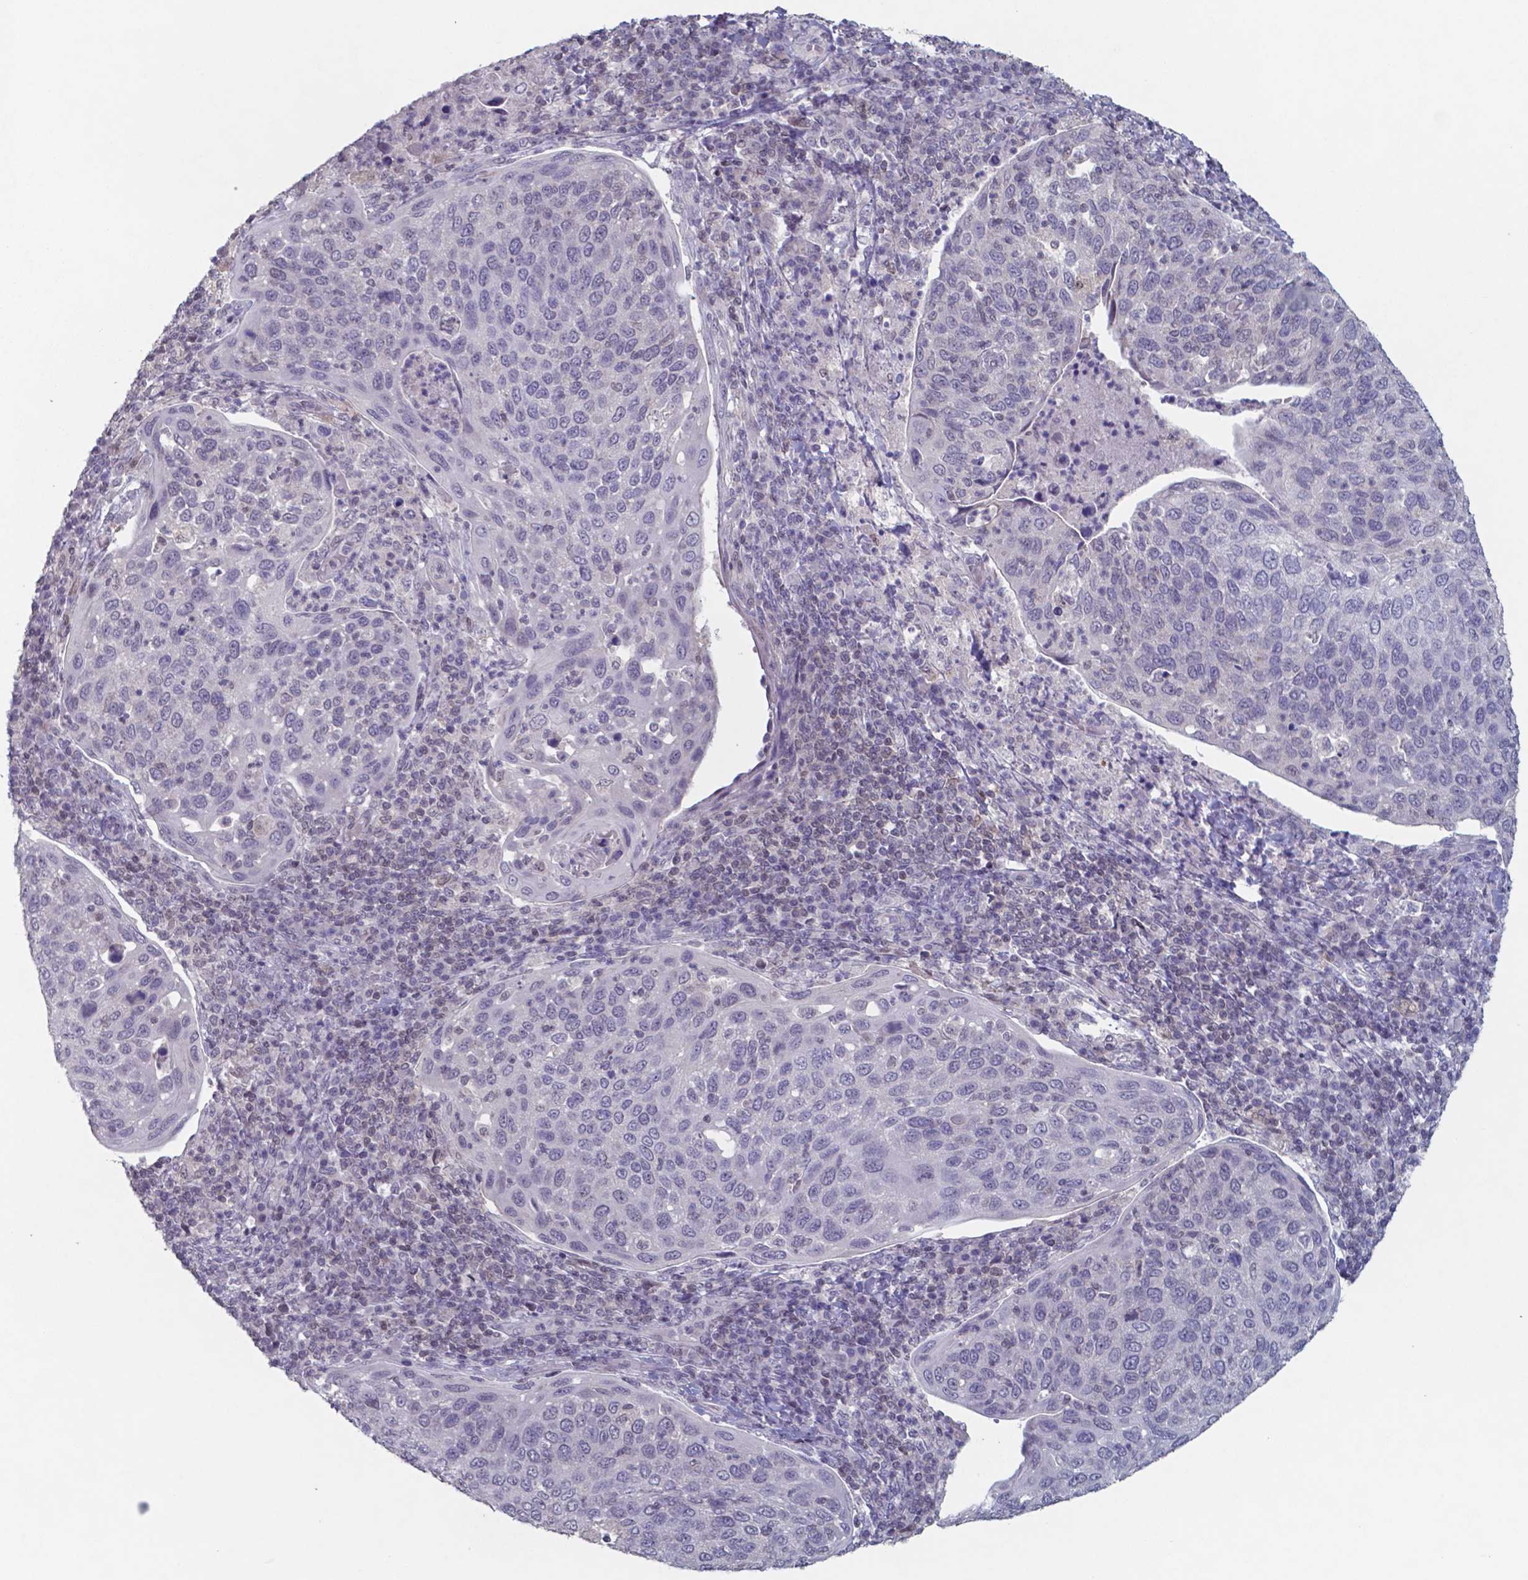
{"staining": {"intensity": "negative", "quantity": "none", "location": "none"}, "tissue": "cervical cancer", "cell_type": "Tumor cells", "image_type": "cancer", "snomed": [{"axis": "morphology", "description": "Squamous cell carcinoma, NOS"}, {"axis": "topography", "description": "Cervix"}], "caption": "Tumor cells are negative for brown protein staining in squamous cell carcinoma (cervical).", "gene": "TDP2", "patient": {"sex": "female", "age": 54}}